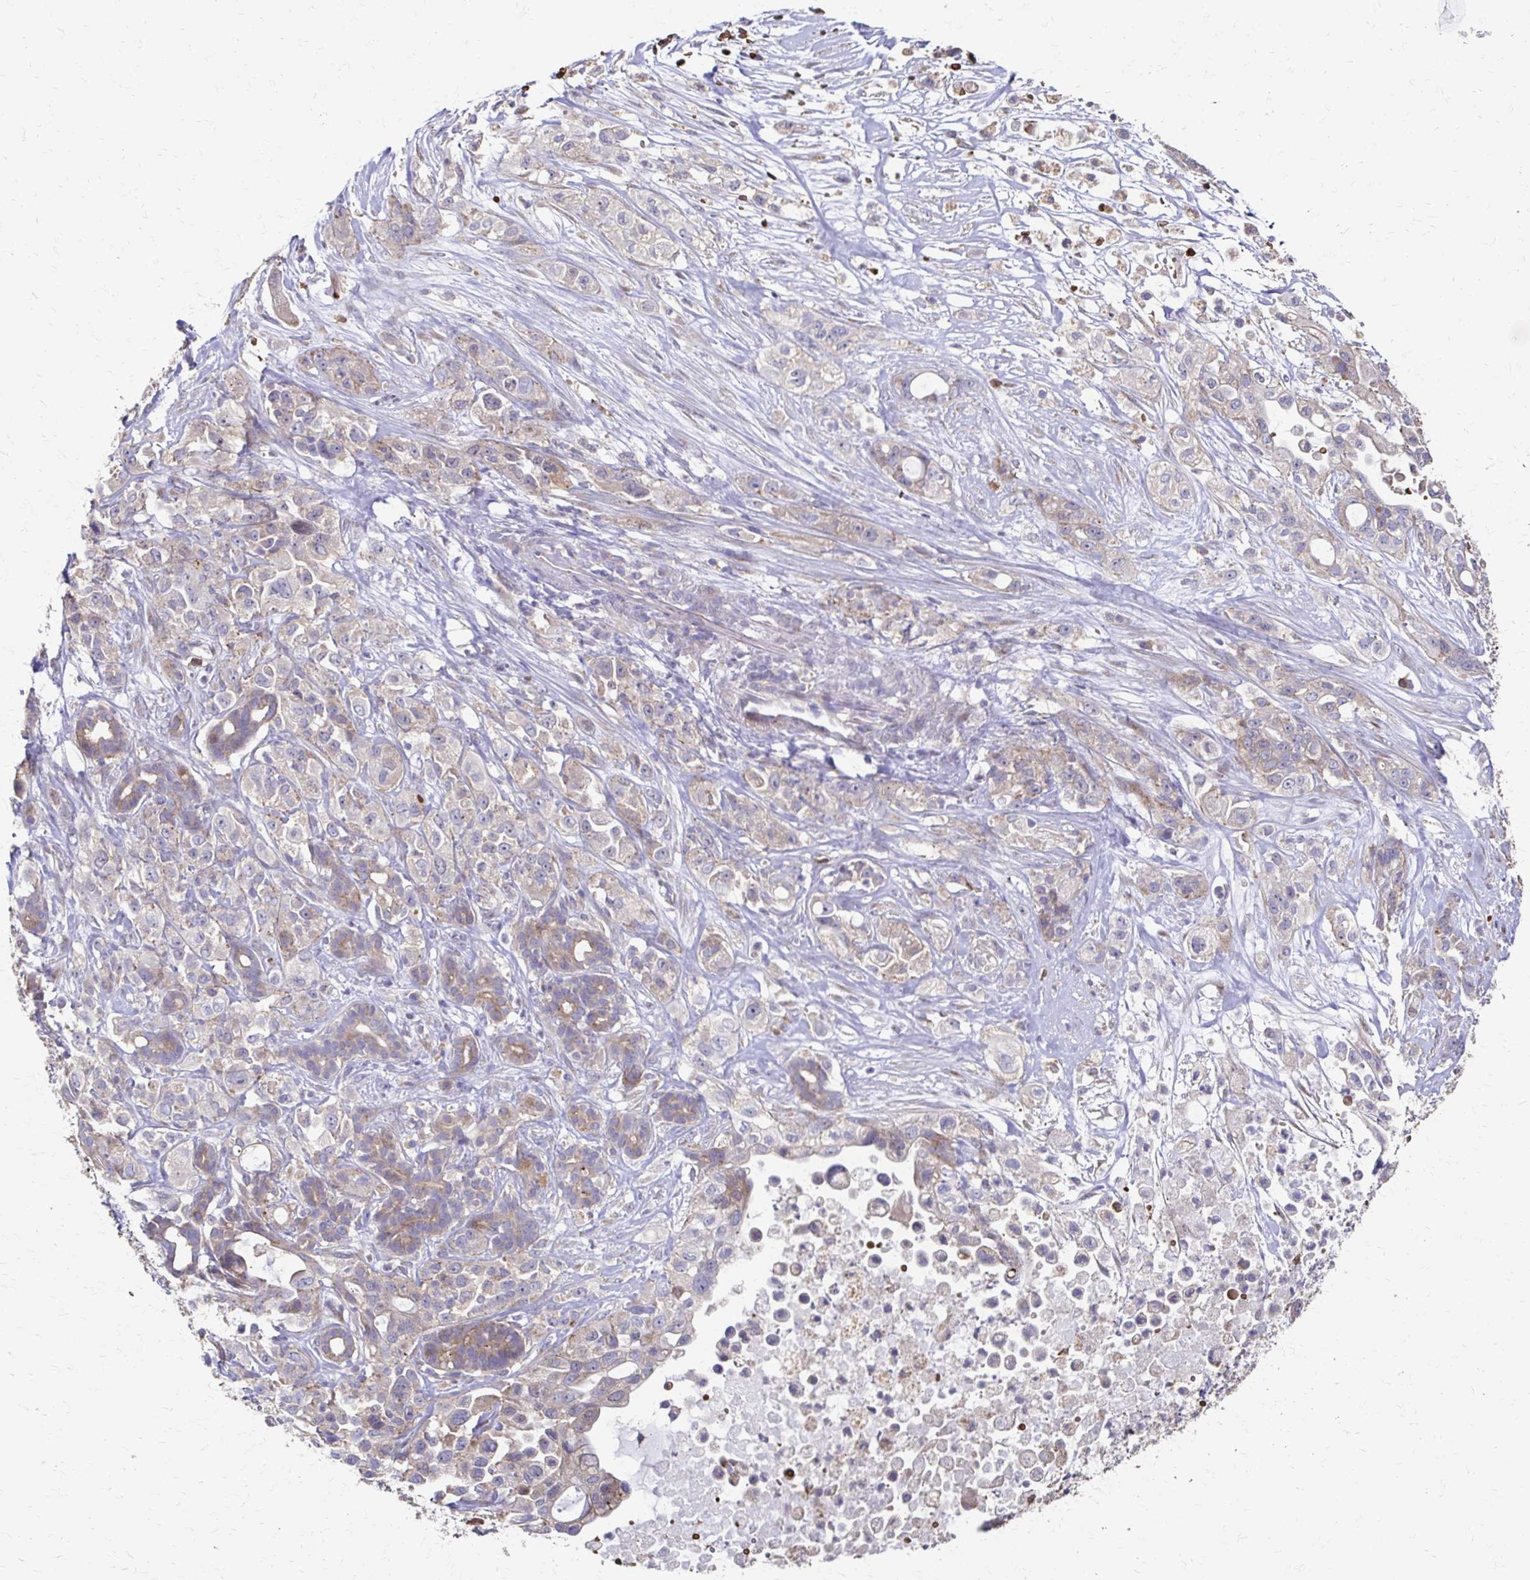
{"staining": {"intensity": "weak", "quantity": "25%-75%", "location": "cytoplasmic/membranous"}, "tissue": "pancreatic cancer", "cell_type": "Tumor cells", "image_type": "cancer", "snomed": [{"axis": "morphology", "description": "Adenocarcinoma, NOS"}, {"axis": "topography", "description": "Pancreas"}], "caption": "High-power microscopy captured an immunohistochemistry (IHC) histopathology image of pancreatic adenocarcinoma, revealing weak cytoplasmic/membranous expression in approximately 25%-75% of tumor cells.", "gene": "SKA2", "patient": {"sex": "male", "age": 44}}